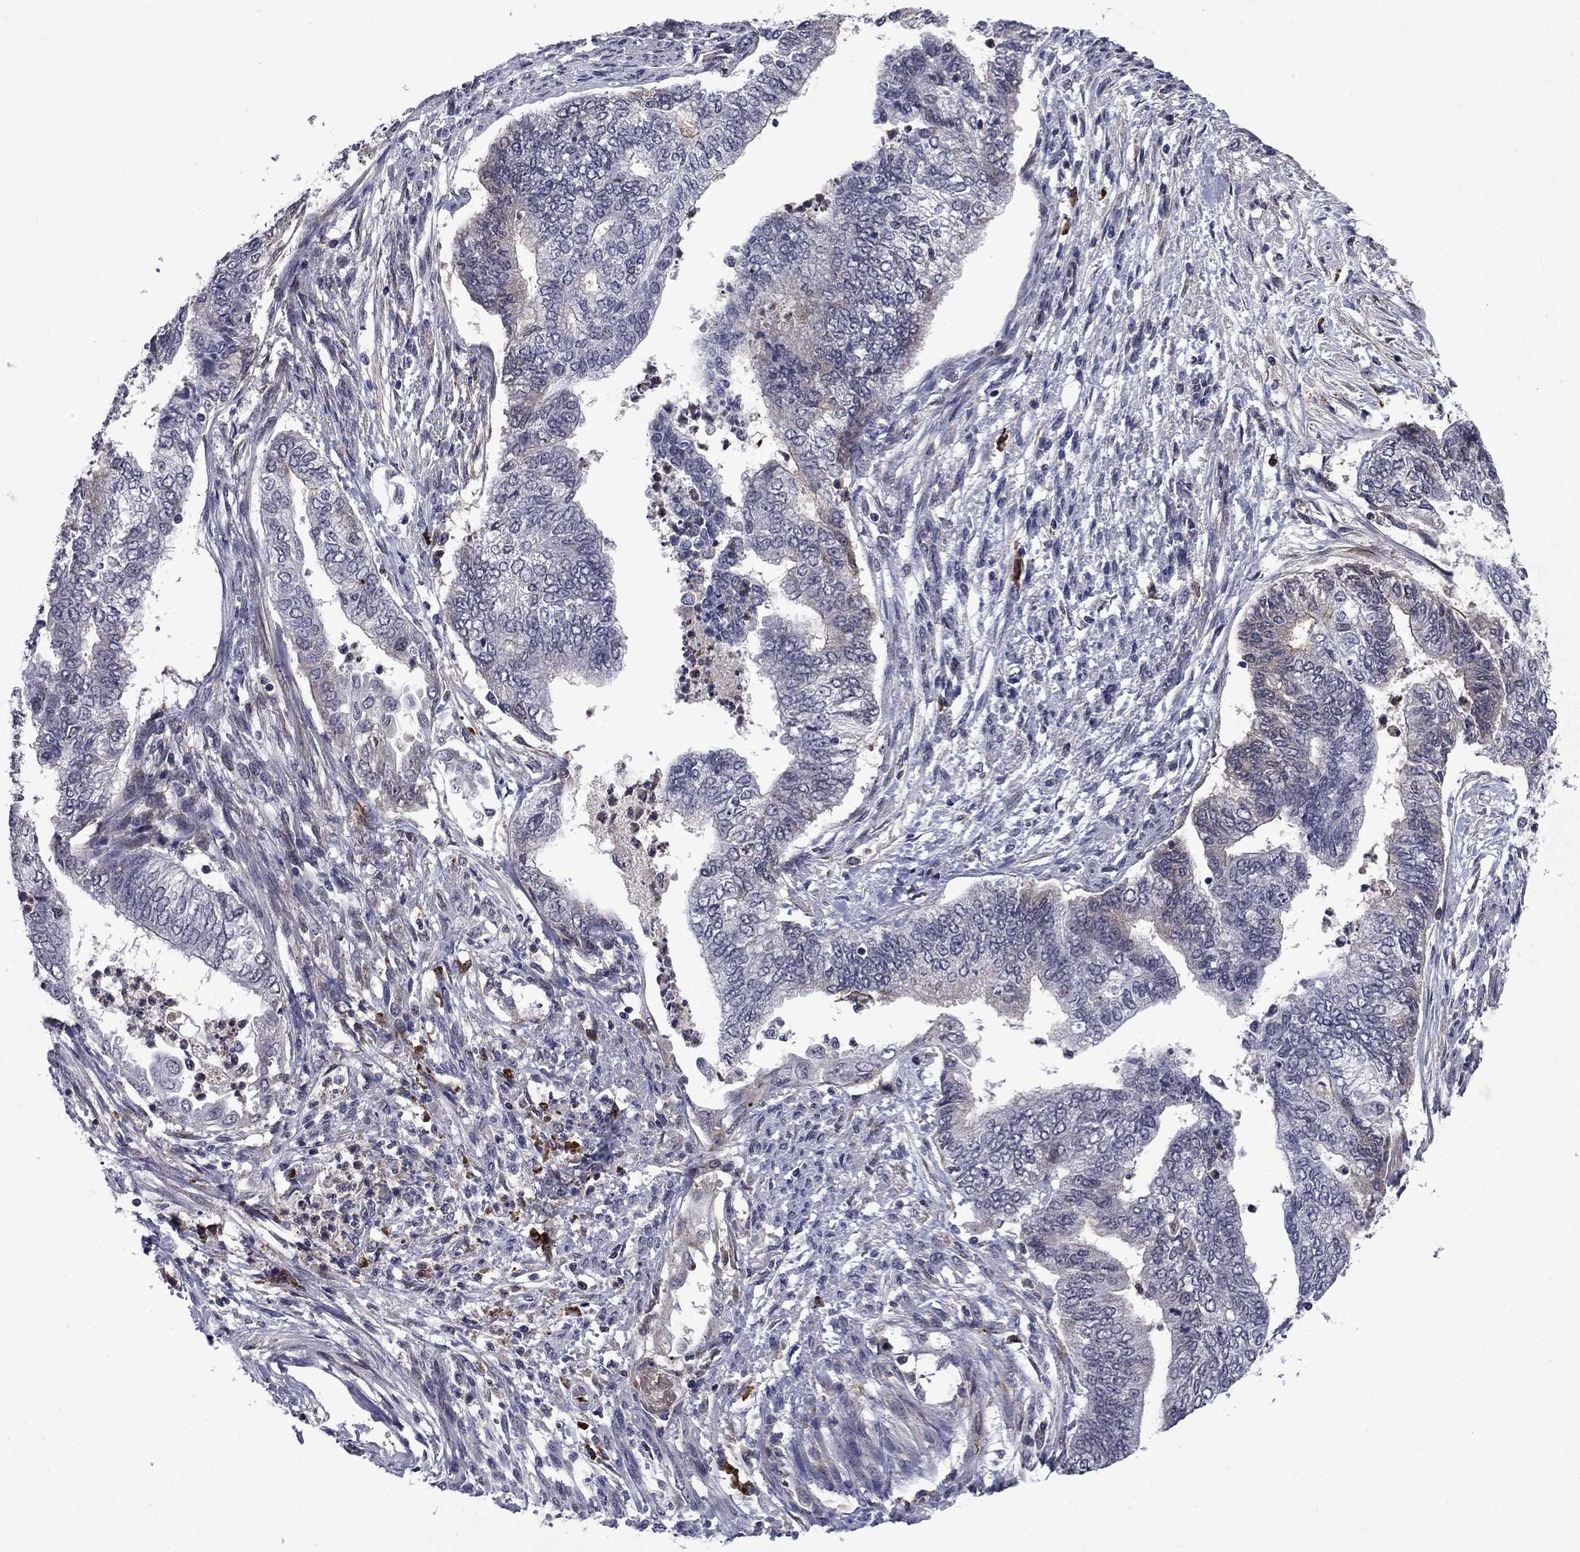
{"staining": {"intensity": "negative", "quantity": "none", "location": "none"}, "tissue": "endometrial cancer", "cell_type": "Tumor cells", "image_type": "cancer", "snomed": [{"axis": "morphology", "description": "Adenocarcinoma, NOS"}, {"axis": "topography", "description": "Endometrium"}], "caption": "Immunohistochemical staining of human endometrial adenocarcinoma displays no significant positivity in tumor cells.", "gene": "ECM1", "patient": {"sex": "female", "age": 65}}